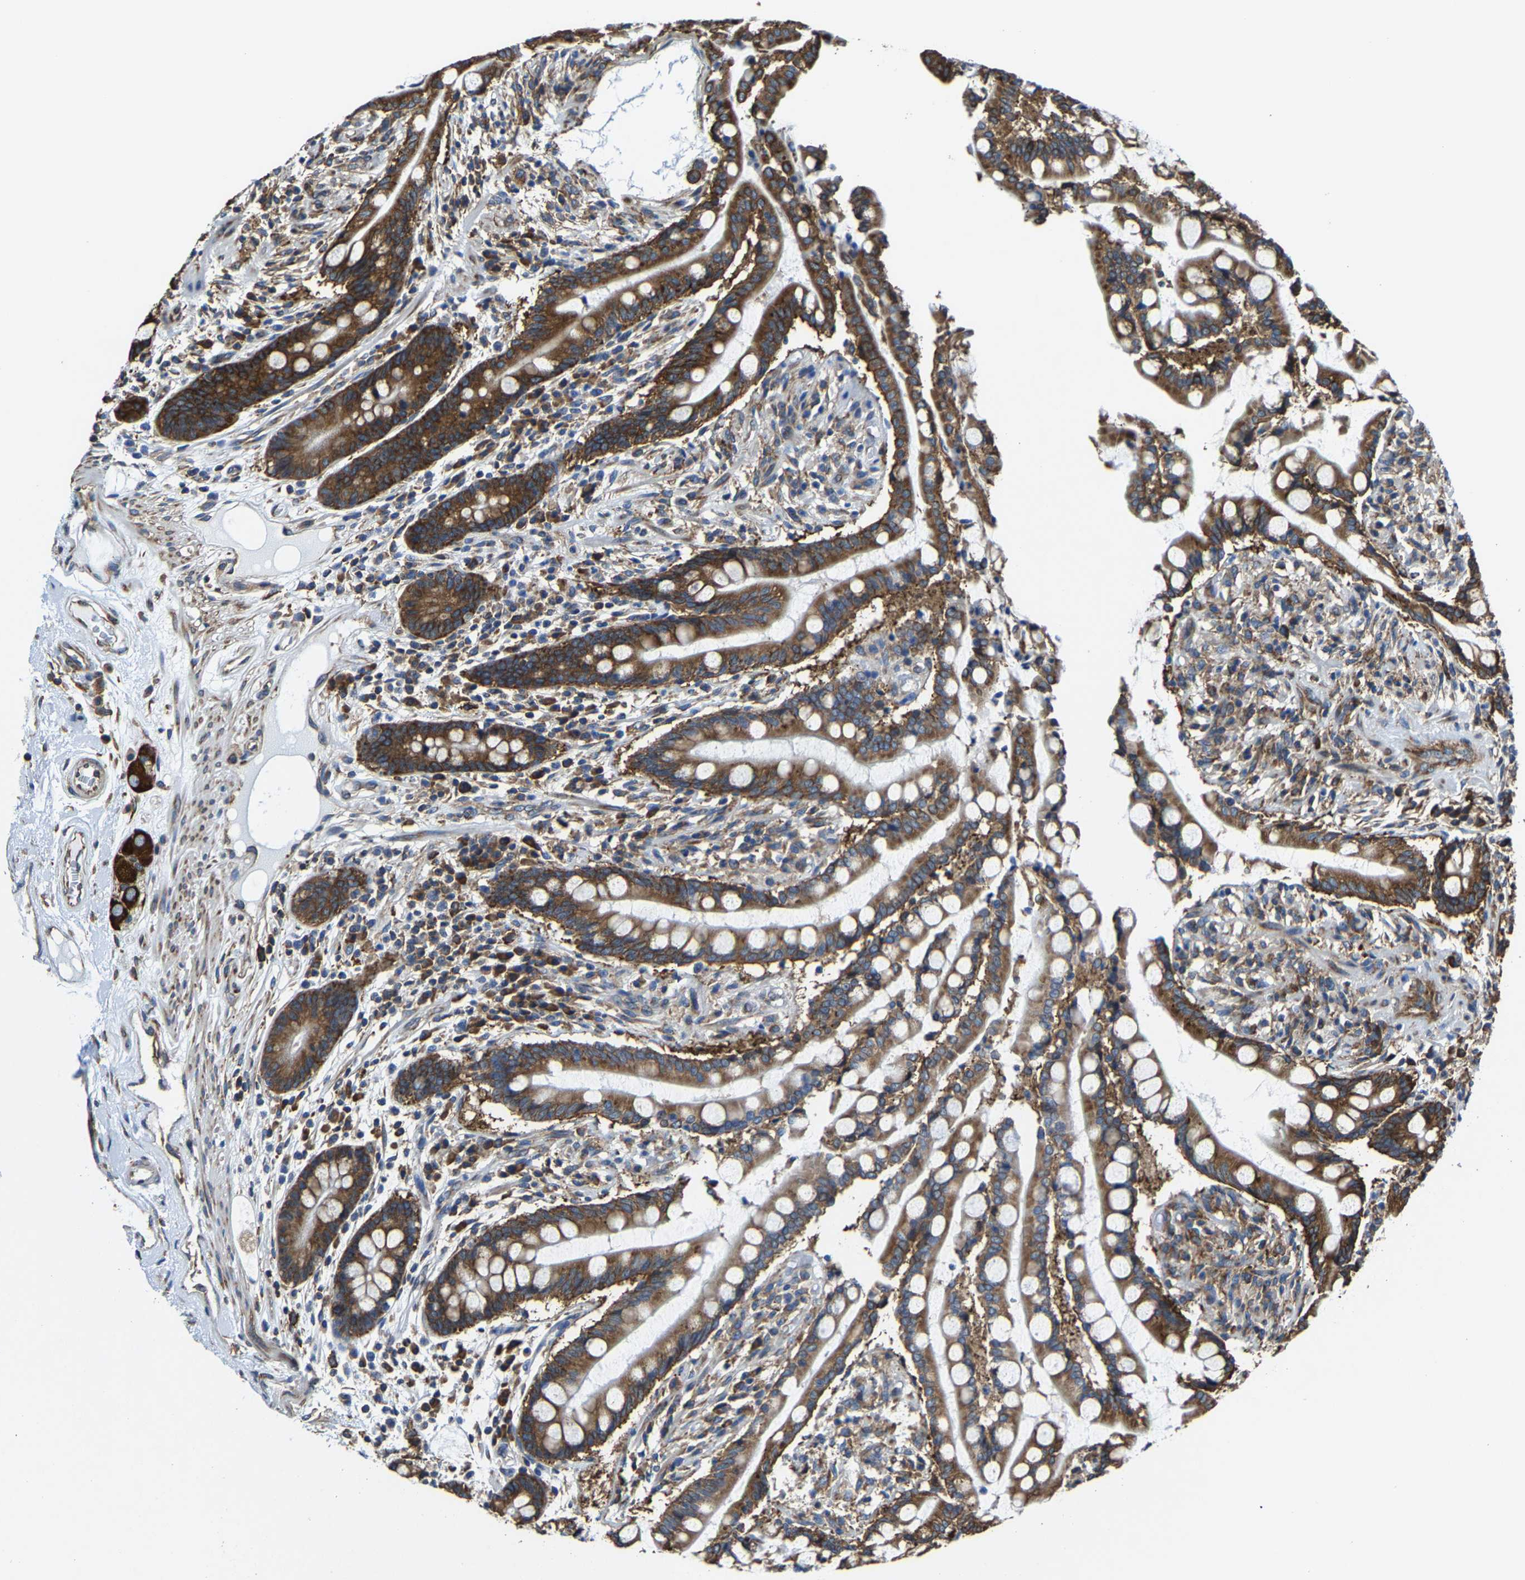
{"staining": {"intensity": "negative", "quantity": "none", "location": "none"}, "tissue": "colon", "cell_type": "Endothelial cells", "image_type": "normal", "snomed": [{"axis": "morphology", "description": "Normal tissue, NOS"}, {"axis": "topography", "description": "Colon"}], "caption": "Human colon stained for a protein using immunohistochemistry reveals no staining in endothelial cells.", "gene": "G3BP2", "patient": {"sex": "male", "age": 73}}